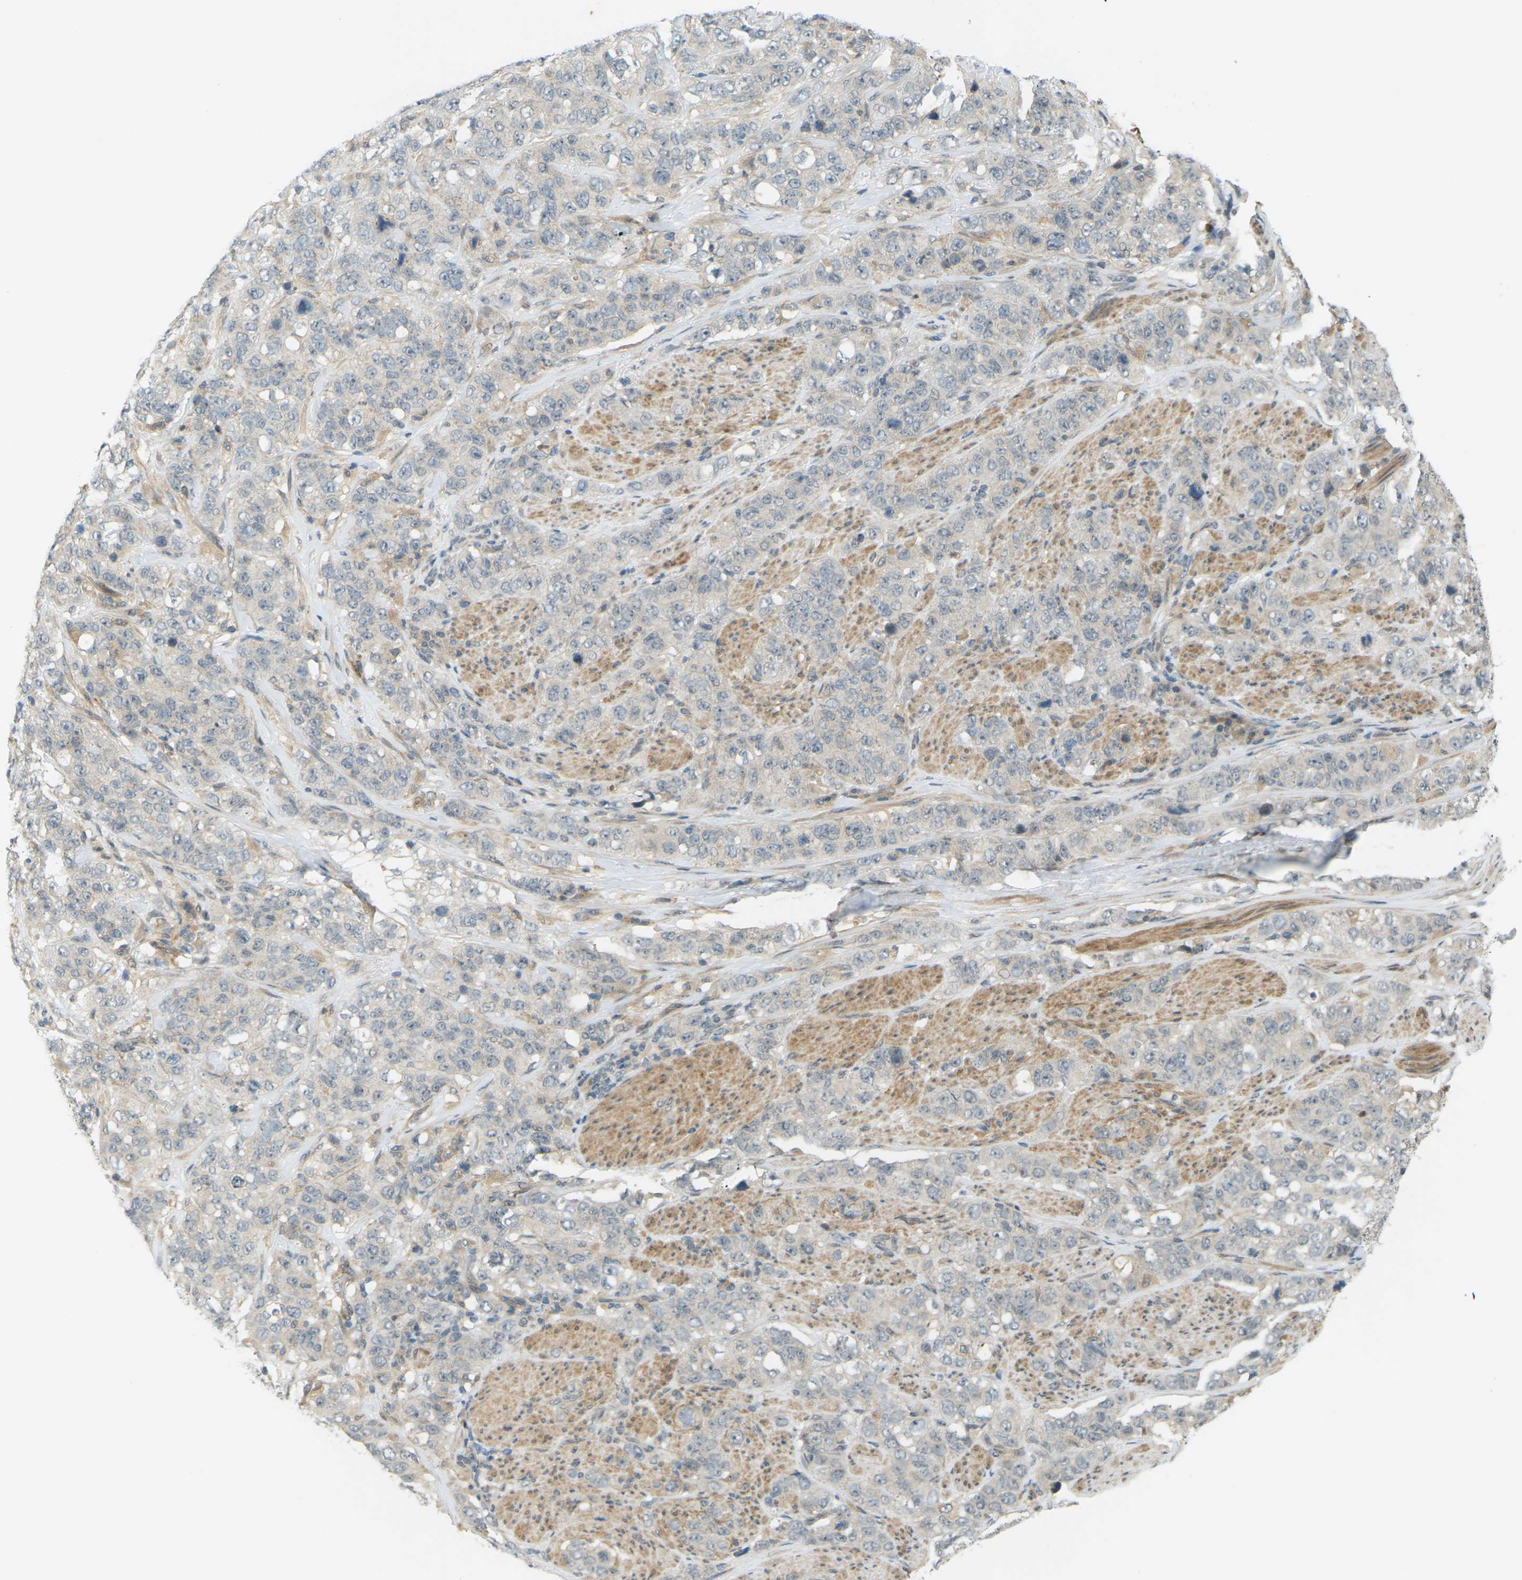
{"staining": {"intensity": "weak", "quantity": ">75%", "location": "cytoplasmic/membranous"}, "tissue": "stomach cancer", "cell_type": "Tumor cells", "image_type": "cancer", "snomed": [{"axis": "morphology", "description": "Adenocarcinoma, NOS"}, {"axis": "topography", "description": "Stomach"}], "caption": "Adenocarcinoma (stomach) was stained to show a protein in brown. There is low levels of weak cytoplasmic/membranous staining in approximately >75% of tumor cells. (IHC, brightfield microscopy, high magnification).", "gene": "SOCS6", "patient": {"sex": "male", "age": 48}}